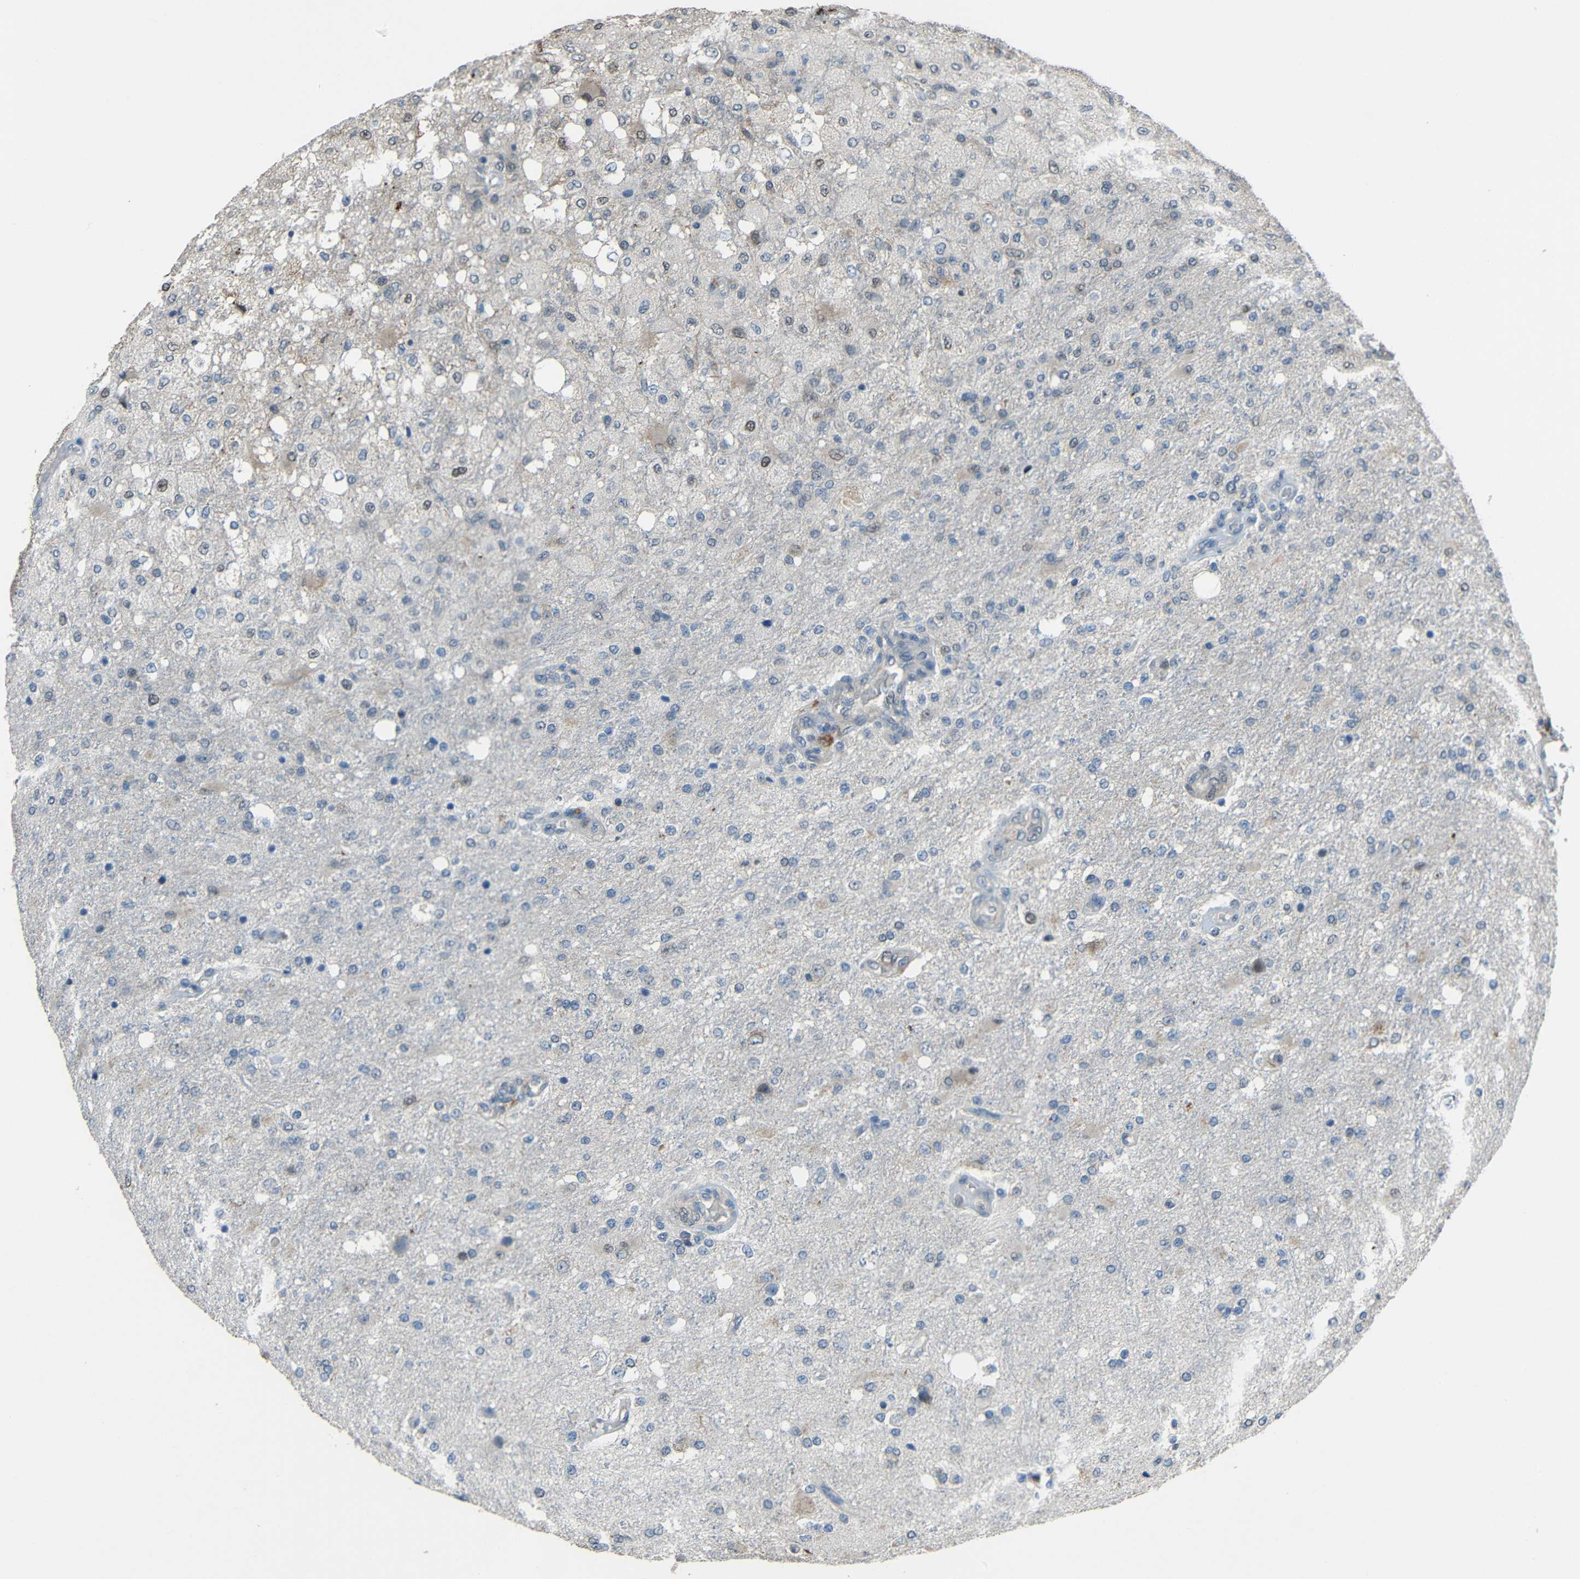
{"staining": {"intensity": "moderate", "quantity": "<25%", "location": "cytoplasmic/membranous"}, "tissue": "glioma", "cell_type": "Tumor cells", "image_type": "cancer", "snomed": [{"axis": "morphology", "description": "Normal tissue, NOS"}, {"axis": "morphology", "description": "Glioma, malignant, High grade"}, {"axis": "topography", "description": "Cerebral cortex"}], "caption": "DAB immunohistochemical staining of high-grade glioma (malignant) exhibits moderate cytoplasmic/membranous protein staining in about <25% of tumor cells.", "gene": "STBD1", "patient": {"sex": "male", "age": 77}}